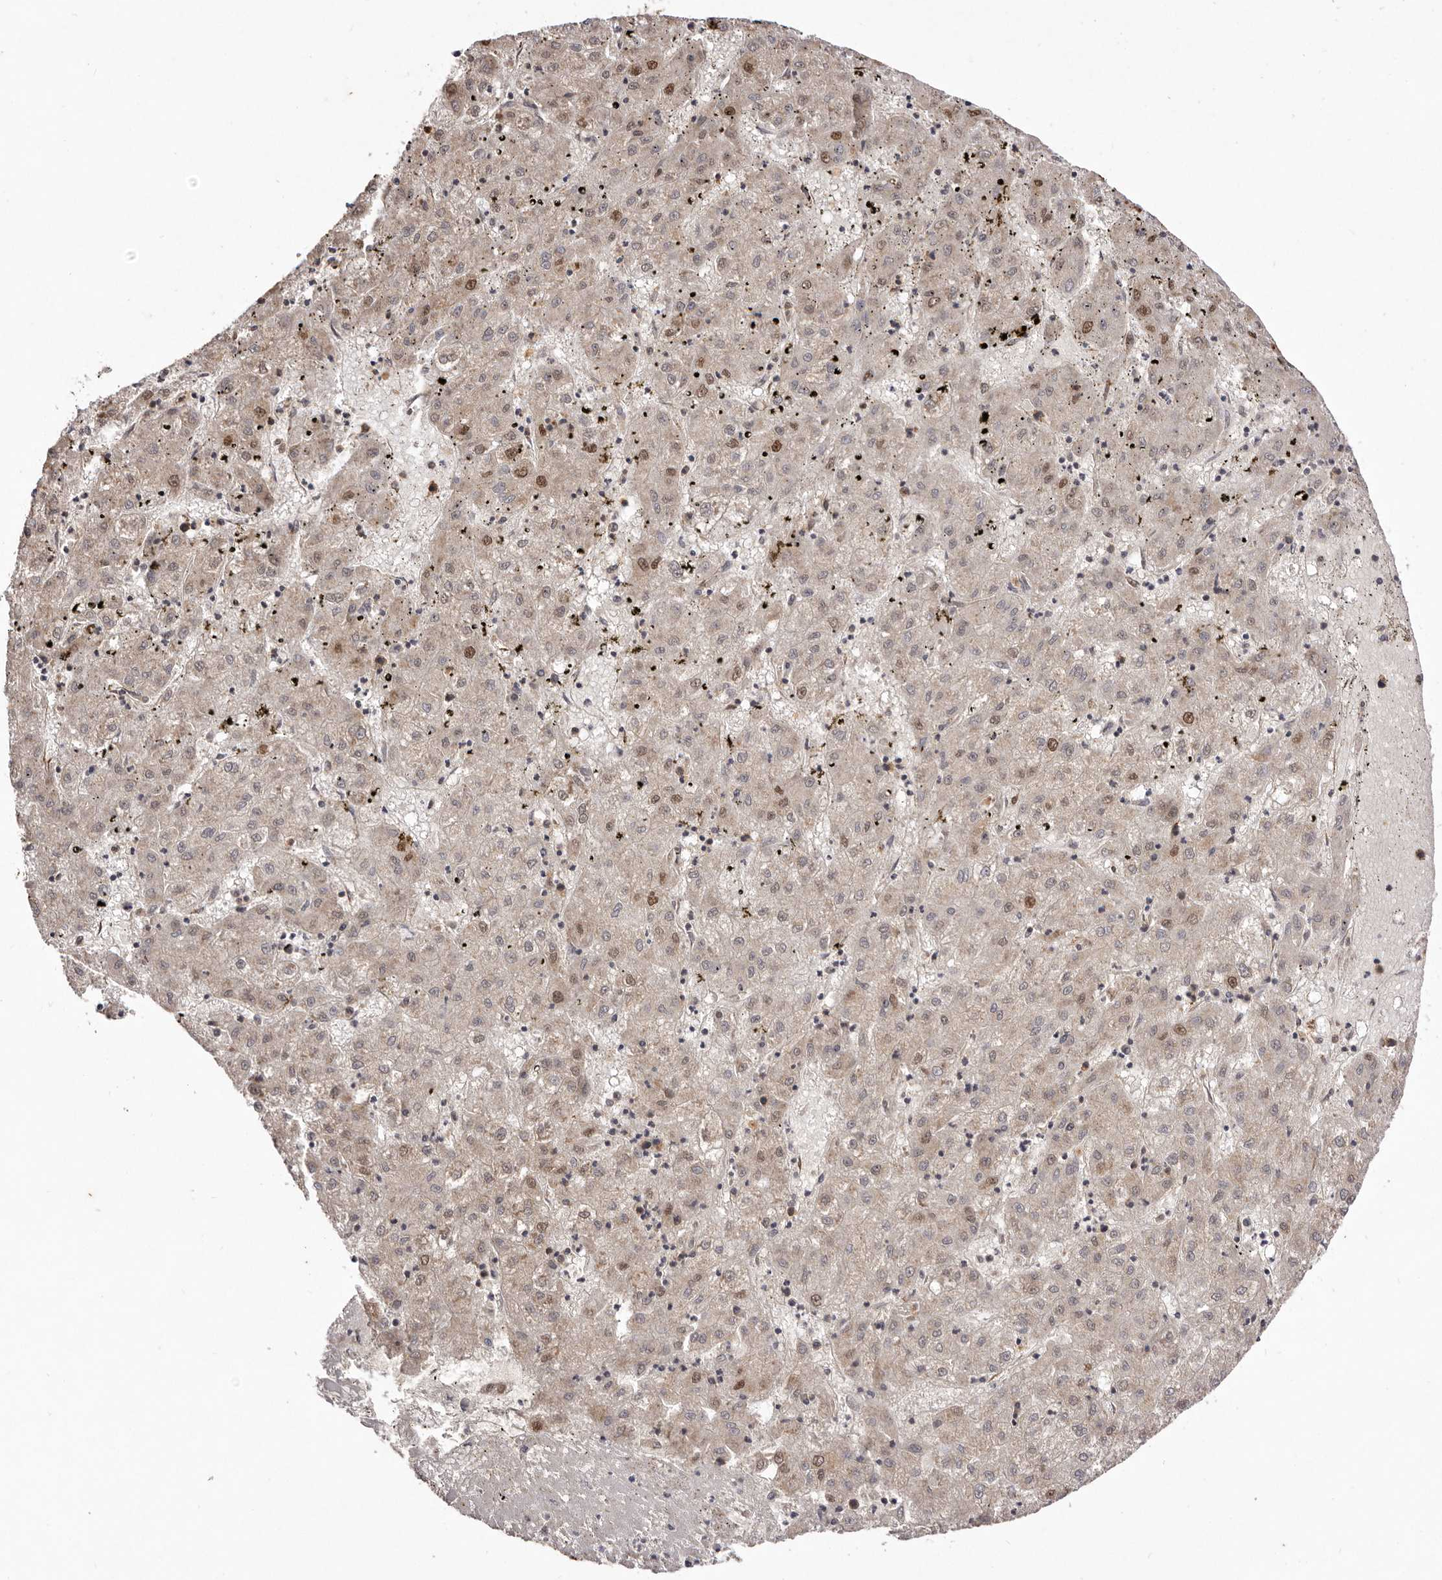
{"staining": {"intensity": "moderate", "quantity": "25%-75%", "location": "nuclear"}, "tissue": "liver cancer", "cell_type": "Tumor cells", "image_type": "cancer", "snomed": [{"axis": "morphology", "description": "Carcinoma, Hepatocellular, NOS"}, {"axis": "topography", "description": "Liver"}], "caption": "Brown immunohistochemical staining in human liver cancer exhibits moderate nuclear staining in about 25%-75% of tumor cells. (IHC, brightfield microscopy, high magnification).", "gene": "NOTCH1", "patient": {"sex": "male", "age": 72}}